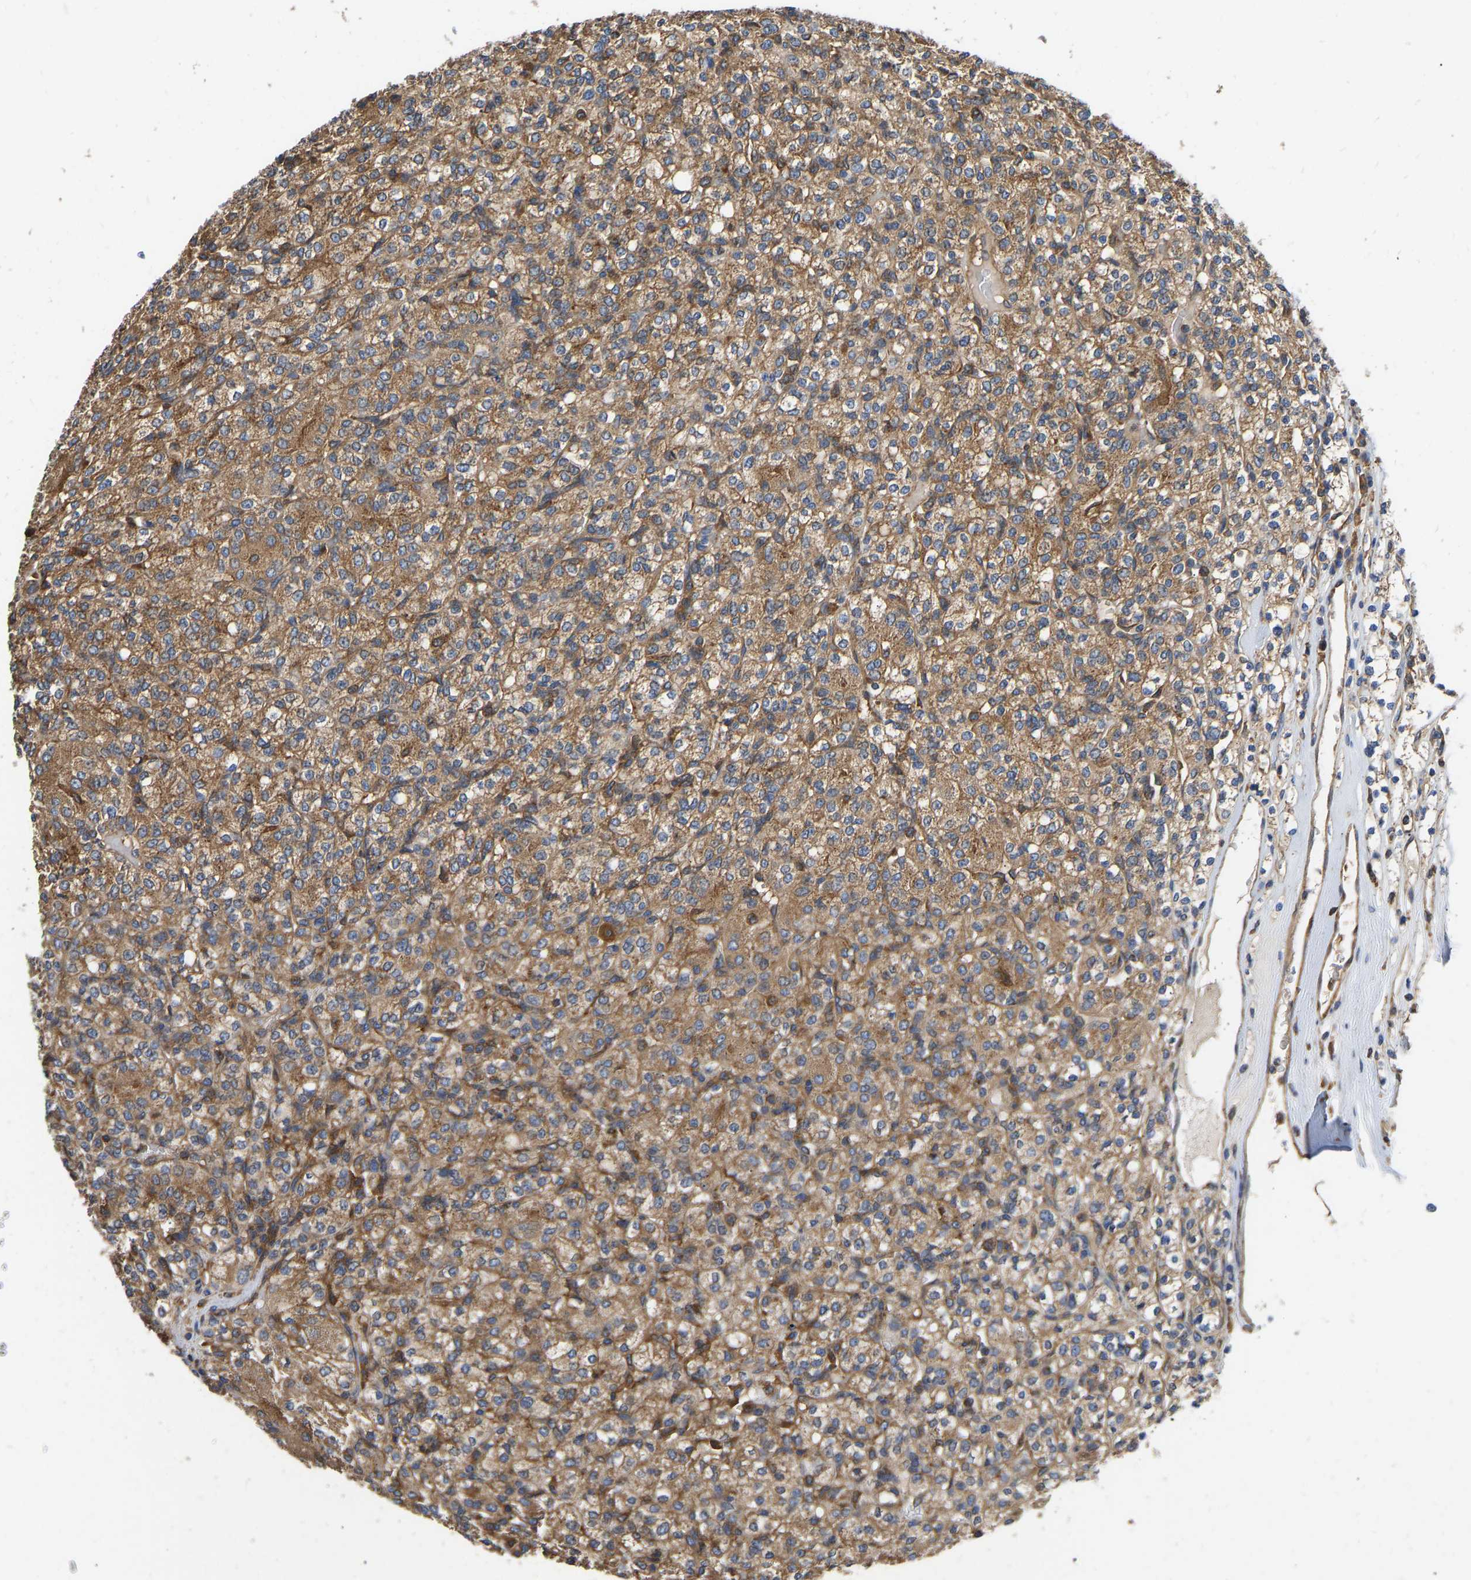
{"staining": {"intensity": "moderate", "quantity": ">75%", "location": "cytoplasmic/membranous"}, "tissue": "renal cancer", "cell_type": "Tumor cells", "image_type": "cancer", "snomed": [{"axis": "morphology", "description": "Adenocarcinoma, NOS"}, {"axis": "topography", "description": "Kidney"}], "caption": "Moderate cytoplasmic/membranous staining for a protein is seen in about >75% of tumor cells of renal adenocarcinoma using immunohistochemistry (IHC).", "gene": "FLNB", "patient": {"sex": "male", "age": 77}}